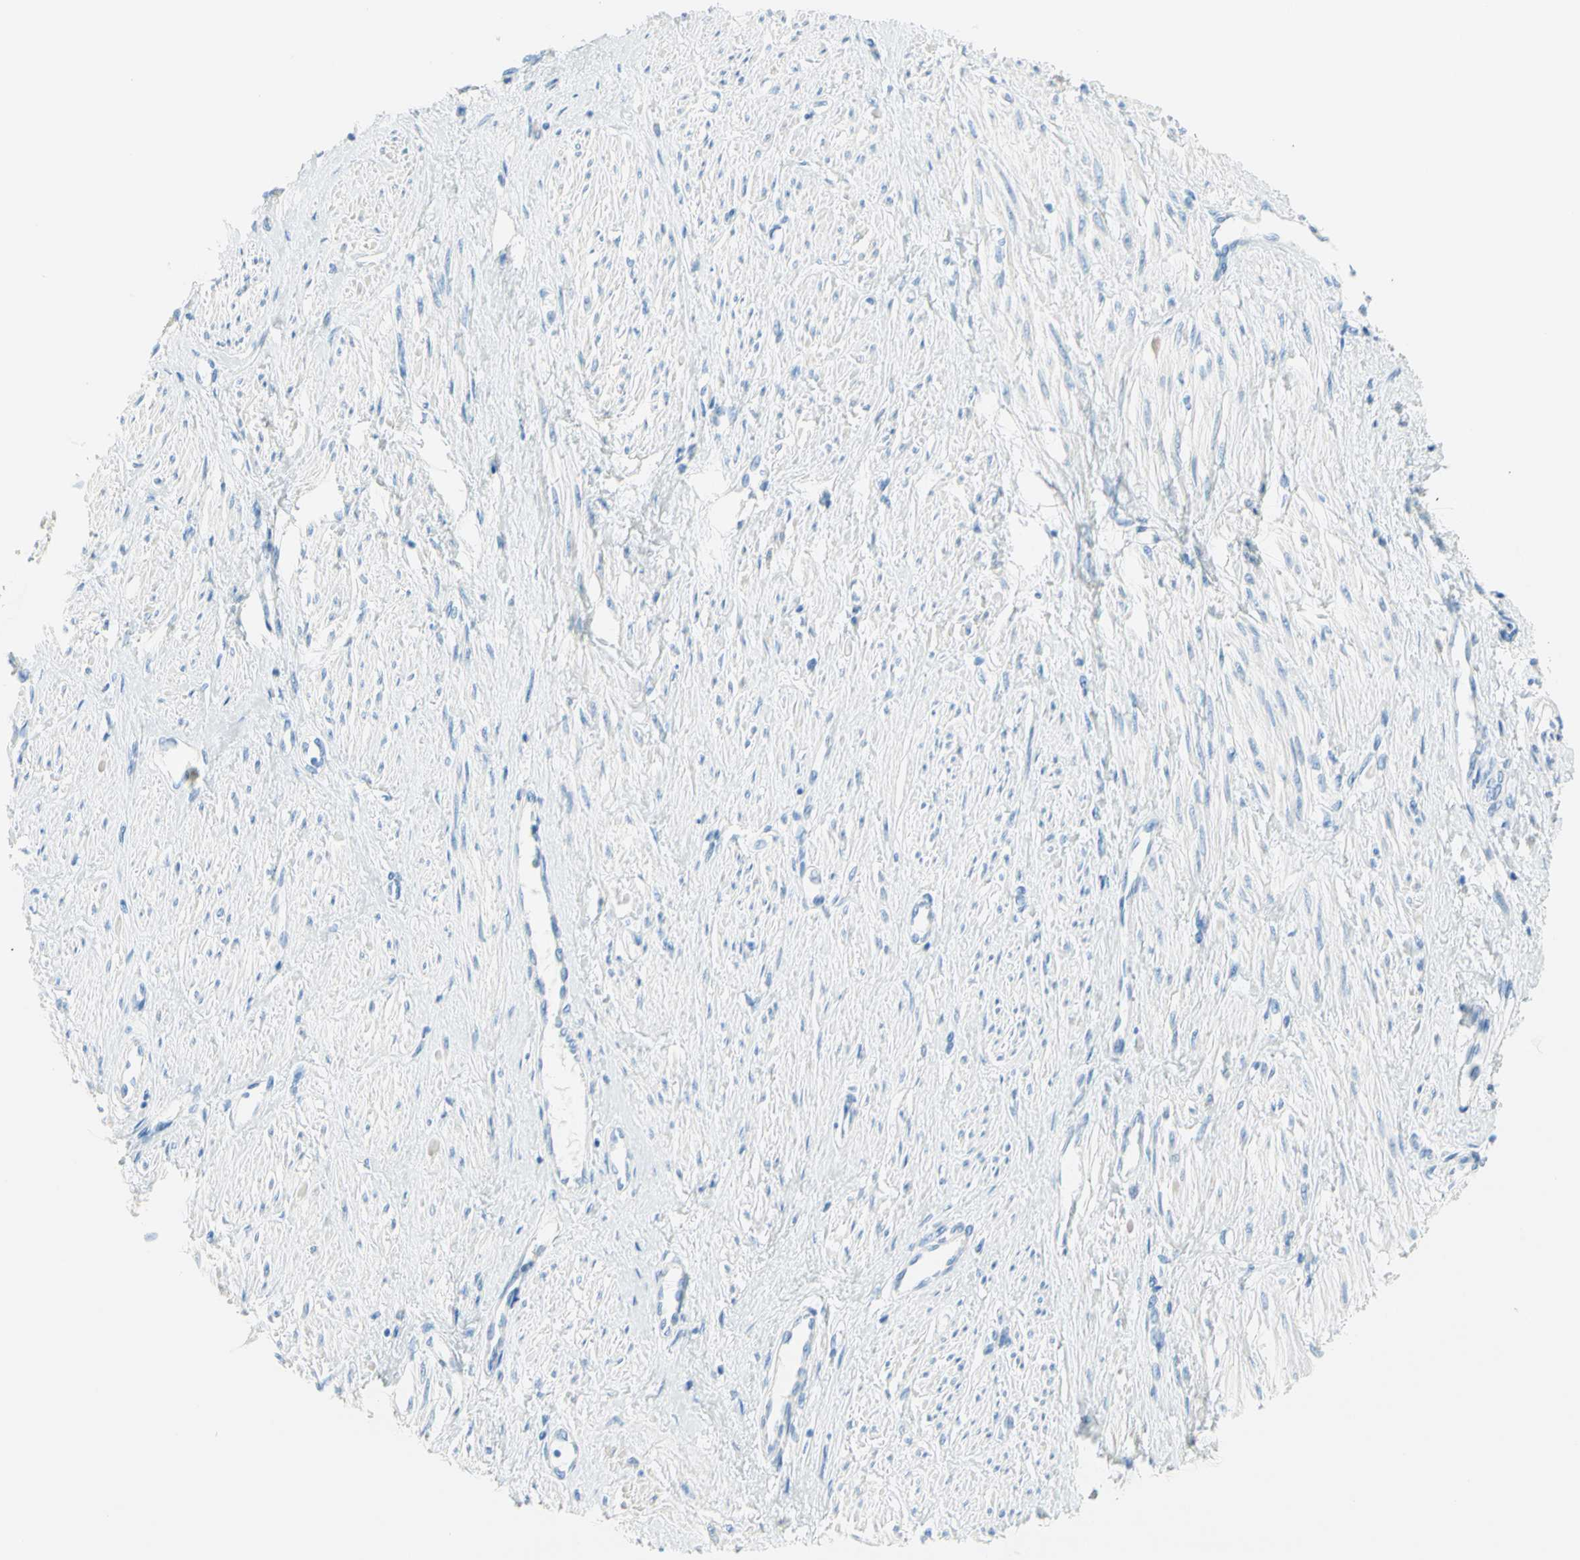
{"staining": {"intensity": "negative", "quantity": "none", "location": "none"}, "tissue": "smooth muscle", "cell_type": "Smooth muscle cells", "image_type": "normal", "snomed": [{"axis": "morphology", "description": "Normal tissue, NOS"}, {"axis": "topography", "description": "Smooth muscle"}, {"axis": "topography", "description": "Uterus"}], "caption": "Smooth muscle cells show no significant positivity in normal smooth muscle. (IHC, brightfield microscopy, high magnification).", "gene": "IL6ST", "patient": {"sex": "female", "age": 39}}